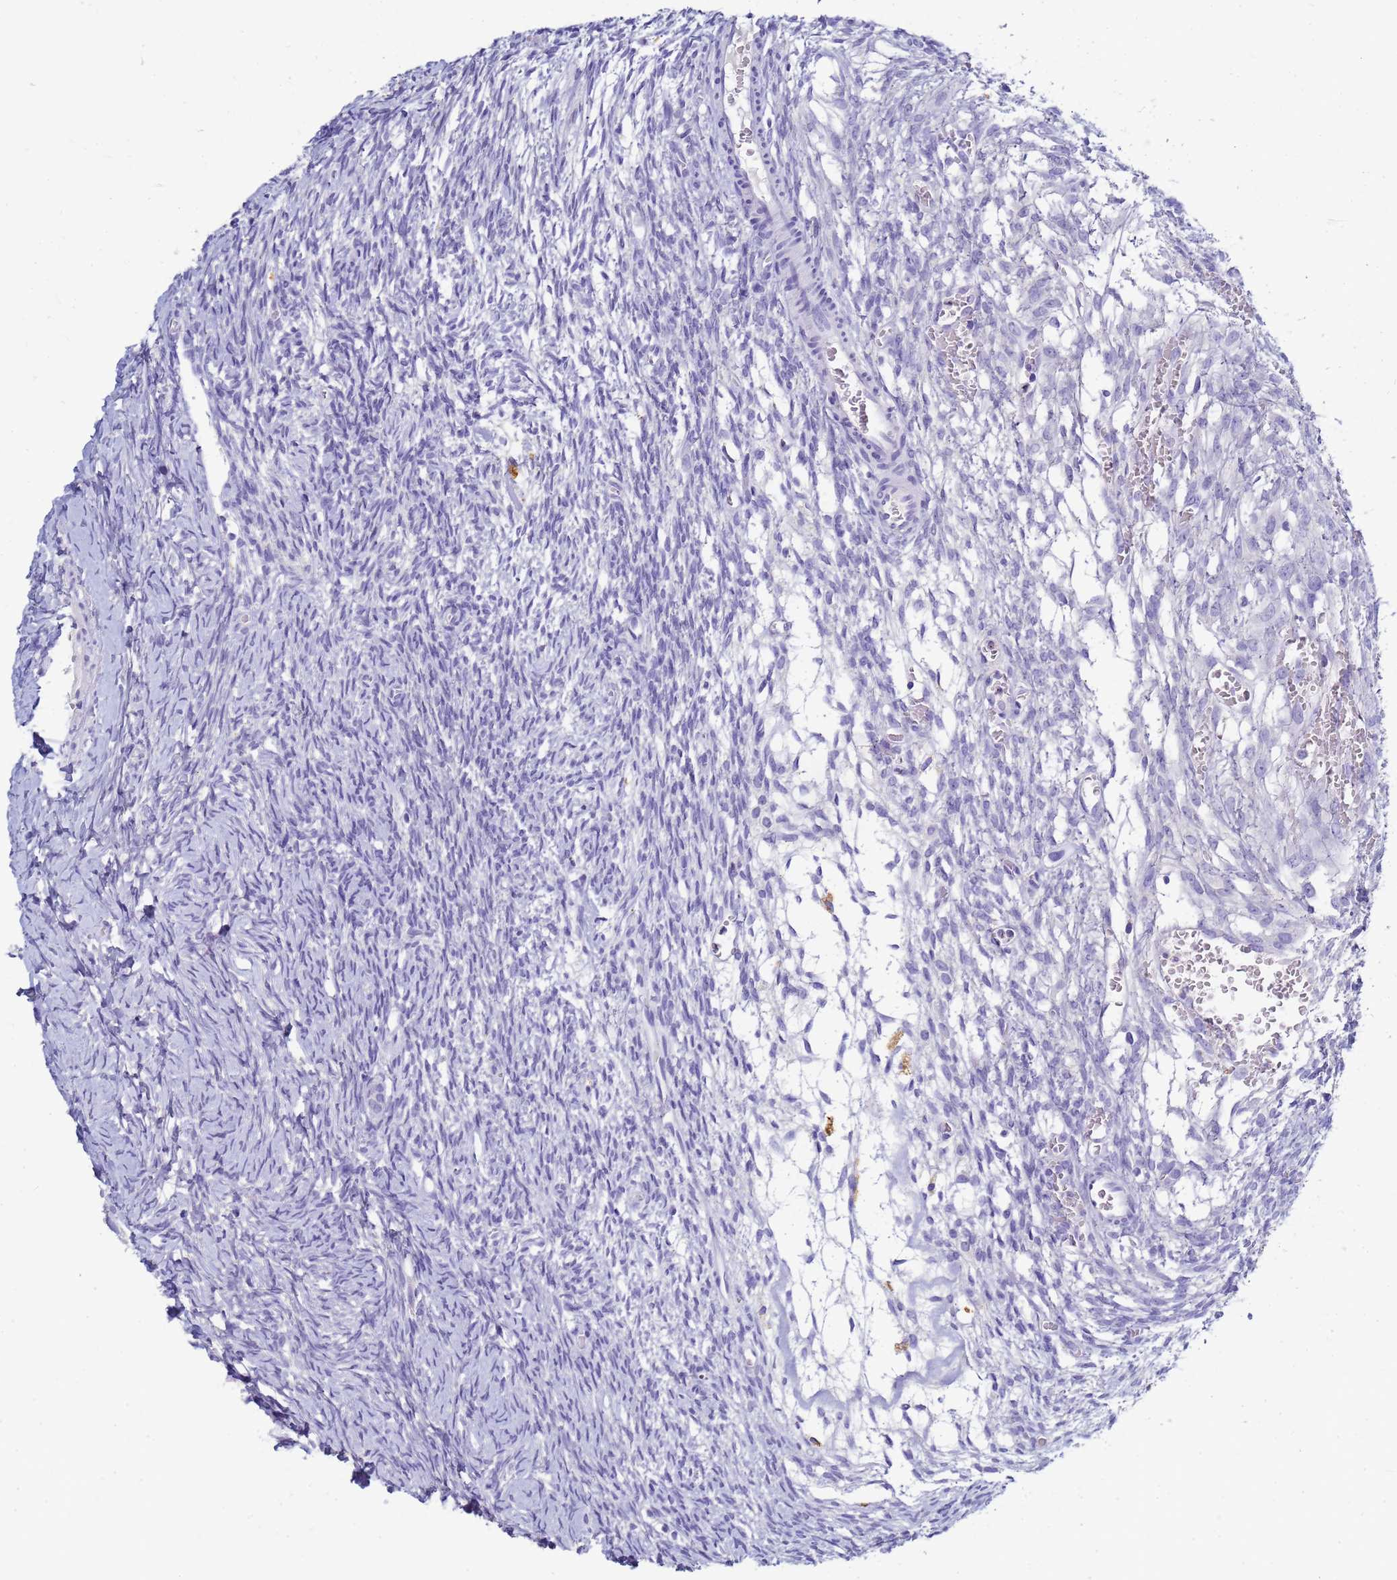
{"staining": {"intensity": "negative", "quantity": "none", "location": "none"}, "tissue": "ovary", "cell_type": "Follicle cells", "image_type": "normal", "snomed": [{"axis": "morphology", "description": "Normal tissue, NOS"}, {"axis": "topography", "description": "Ovary"}], "caption": "Follicle cells show no significant protein expression in normal ovary. The staining is performed using DAB (3,3'-diaminobenzidine) brown chromogen with nuclei counter-stained in using hematoxylin.", "gene": "B3GNT8", "patient": {"sex": "female", "age": 39}}